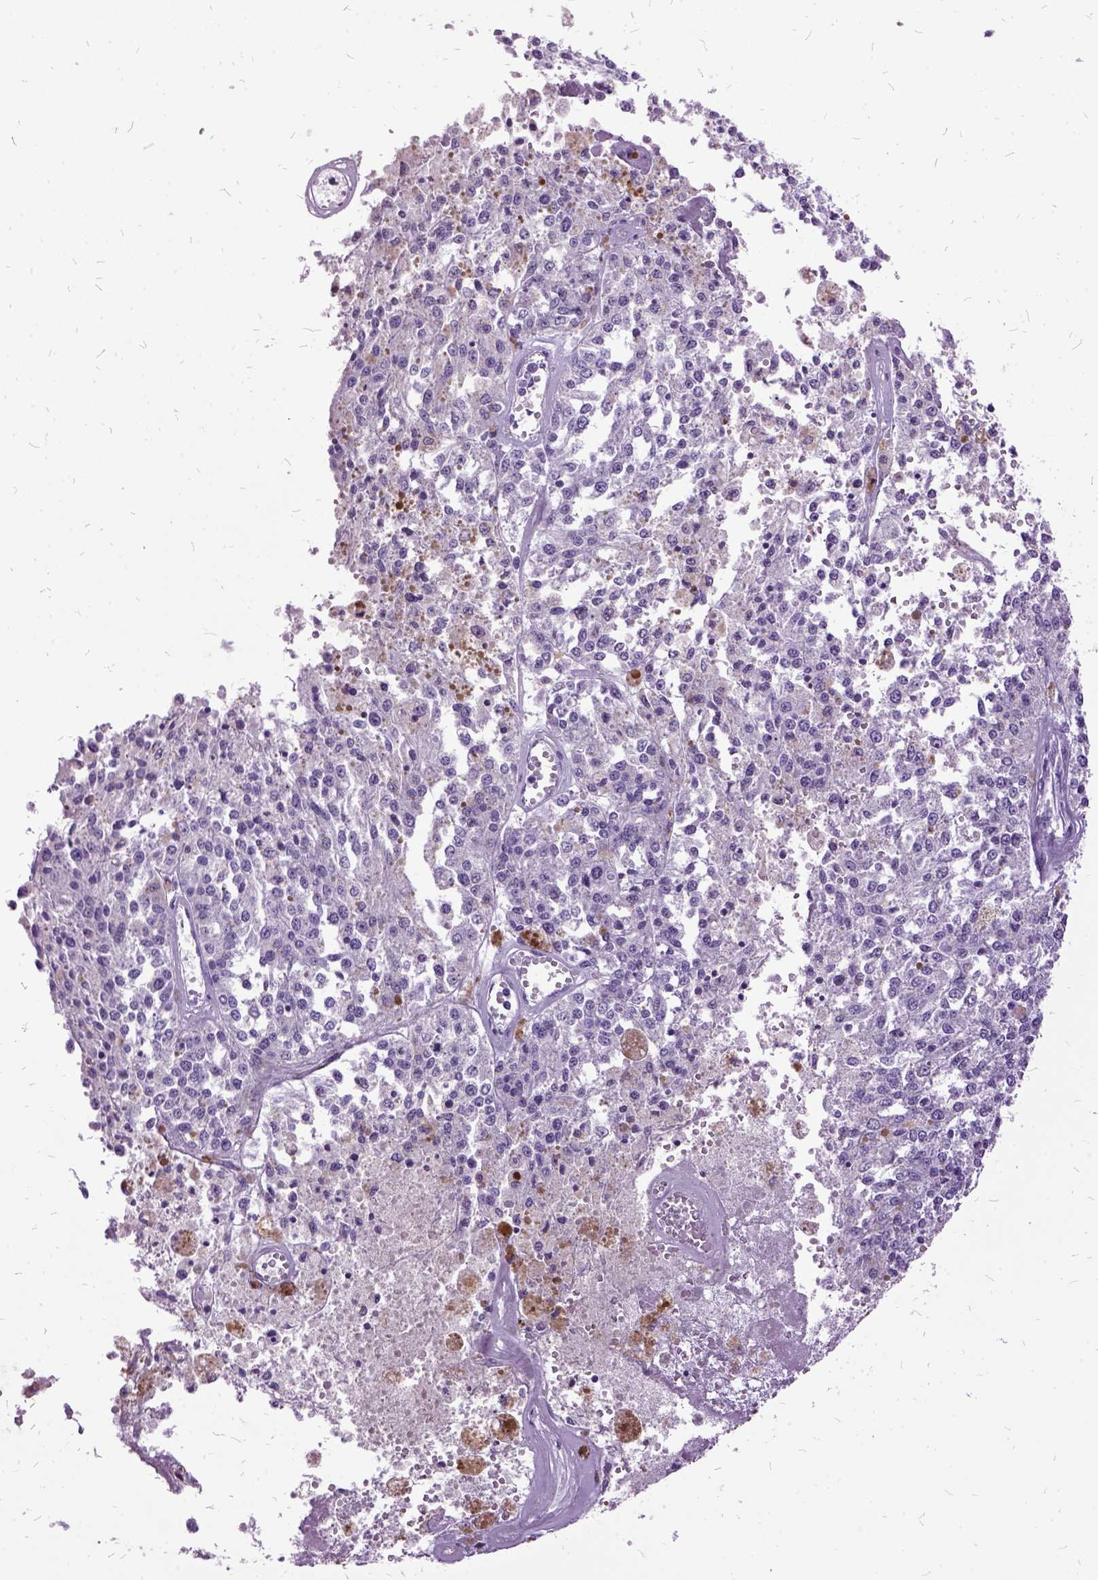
{"staining": {"intensity": "negative", "quantity": "none", "location": "none"}, "tissue": "melanoma", "cell_type": "Tumor cells", "image_type": "cancer", "snomed": [{"axis": "morphology", "description": "Malignant melanoma, Metastatic site"}, {"axis": "topography", "description": "Lymph node"}], "caption": "Immunohistochemistry histopathology image of neoplastic tissue: human malignant melanoma (metastatic site) stained with DAB exhibits no significant protein expression in tumor cells. Brightfield microscopy of IHC stained with DAB (brown) and hematoxylin (blue), captured at high magnification.", "gene": "MME", "patient": {"sex": "female", "age": 64}}